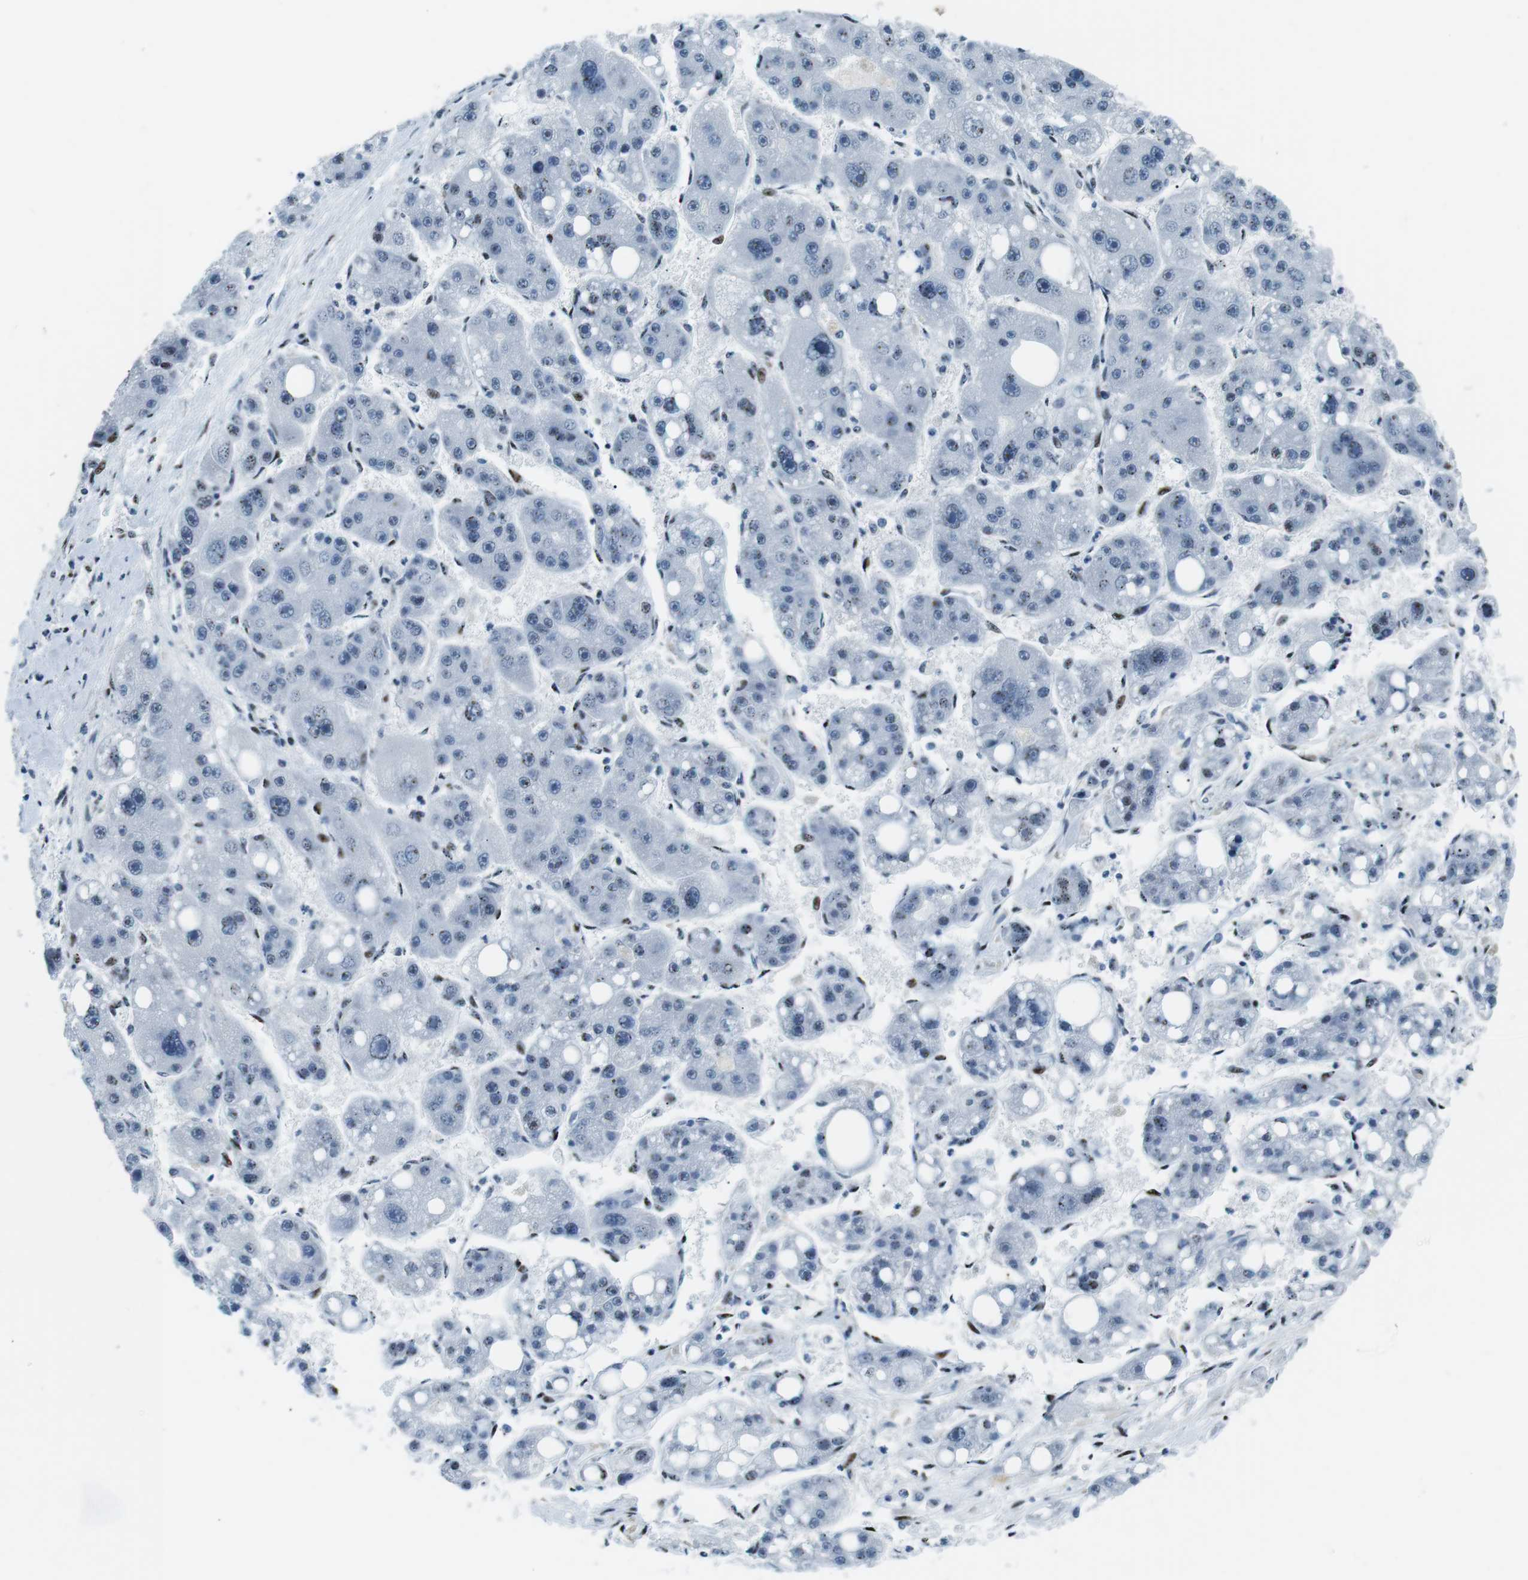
{"staining": {"intensity": "negative", "quantity": "none", "location": "none"}, "tissue": "liver cancer", "cell_type": "Tumor cells", "image_type": "cancer", "snomed": [{"axis": "morphology", "description": "Carcinoma, Hepatocellular, NOS"}, {"axis": "topography", "description": "Liver"}], "caption": "Tumor cells show no significant protein staining in liver hepatocellular carcinoma.", "gene": "PML", "patient": {"sex": "female", "age": 61}}